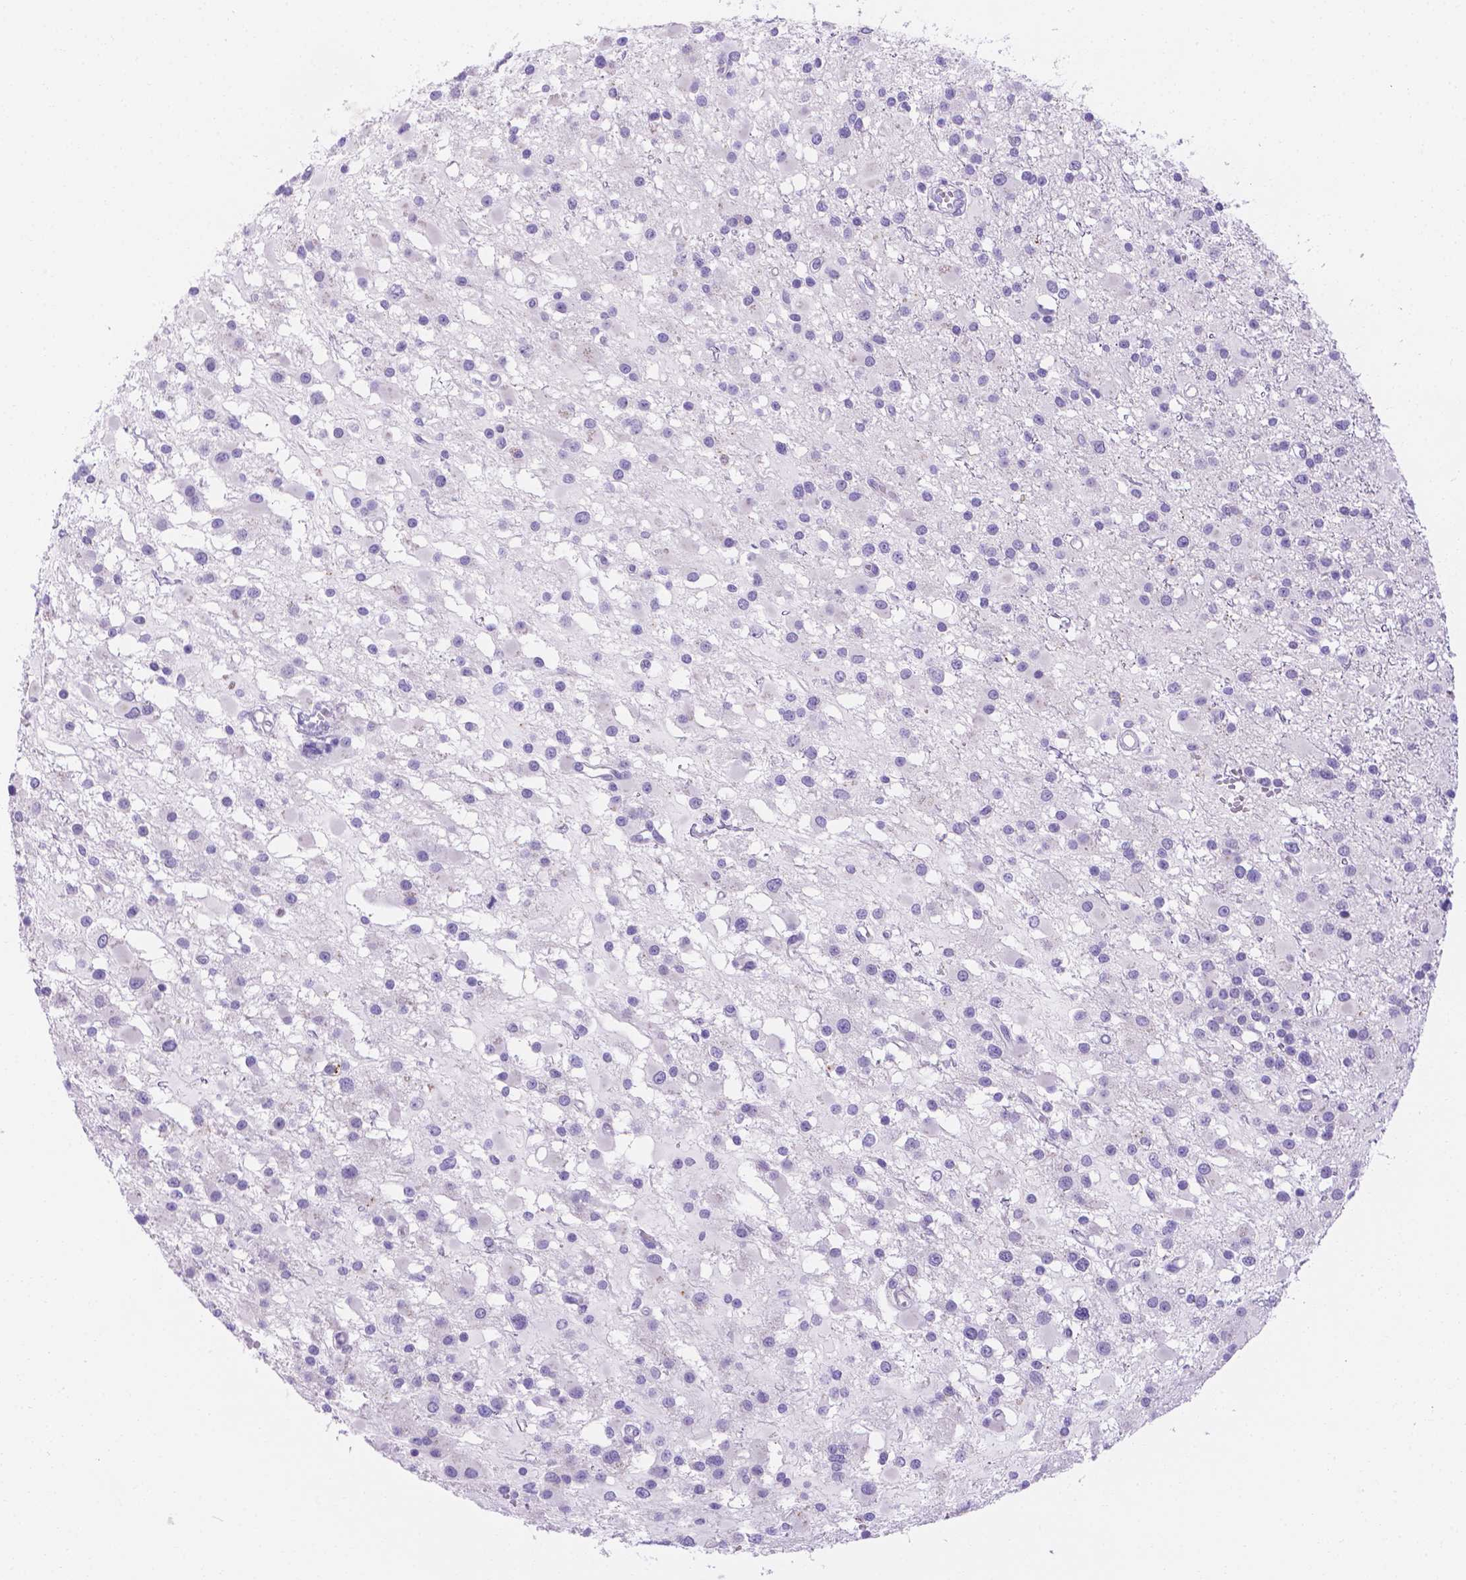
{"staining": {"intensity": "negative", "quantity": "none", "location": "none"}, "tissue": "glioma", "cell_type": "Tumor cells", "image_type": "cancer", "snomed": [{"axis": "morphology", "description": "Glioma, malignant, High grade"}, {"axis": "topography", "description": "Brain"}], "caption": "Immunohistochemistry of malignant glioma (high-grade) reveals no positivity in tumor cells.", "gene": "MLN", "patient": {"sex": "male", "age": 54}}